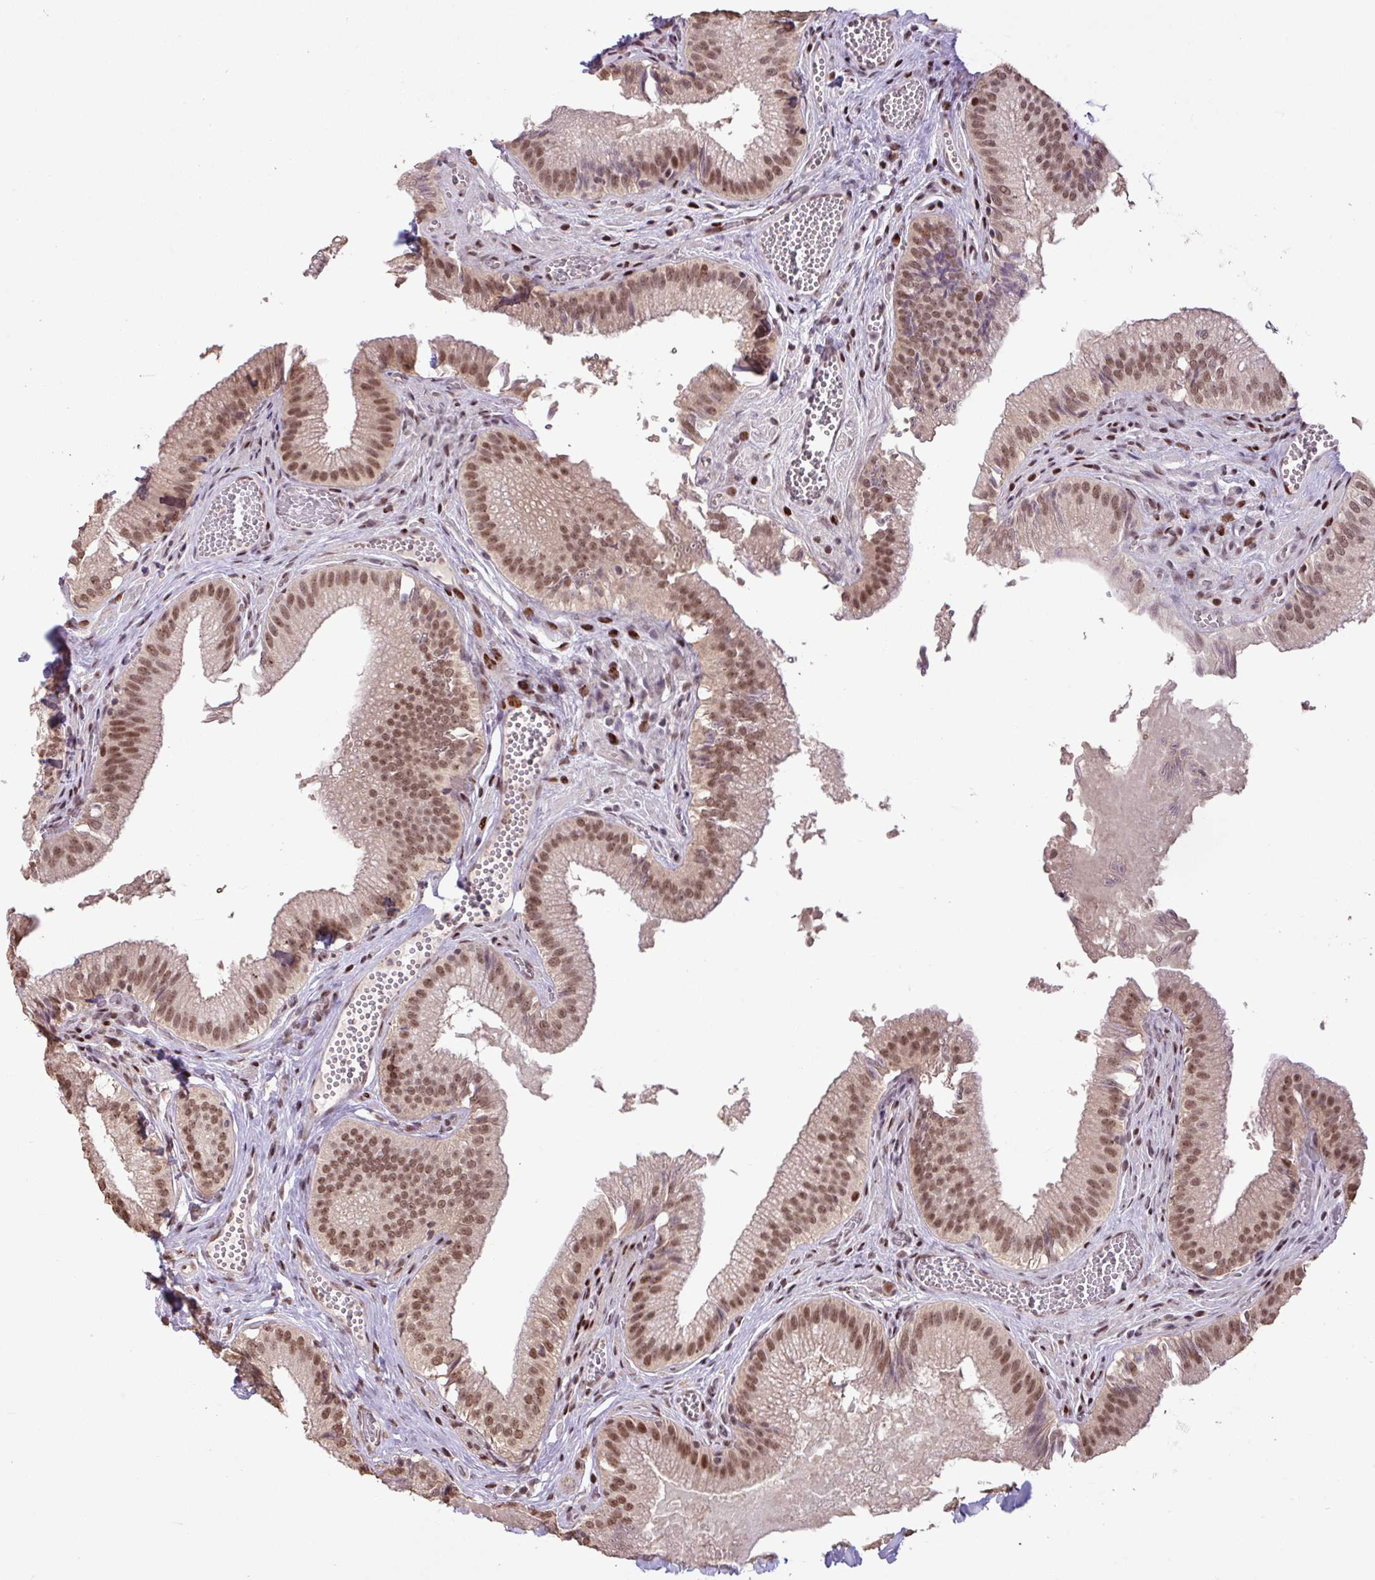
{"staining": {"intensity": "moderate", "quantity": ">75%", "location": "nuclear"}, "tissue": "gallbladder", "cell_type": "Glandular cells", "image_type": "normal", "snomed": [{"axis": "morphology", "description": "Normal tissue, NOS"}, {"axis": "topography", "description": "Gallbladder"}, {"axis": "topography", "description": "Peripheral nerve tissue"}], "caption": "Protein expression analysis of unremarkable gallbladder exhibits moderate nuclear staining in approximately >75% of glandular cells. The staining is performed using DAB (3,3'-diaminobenzidine) brown chromogen to label protein expression. The nuclei are counter-stained blue using hematoxylin.", "gene": "ZNF709", "patient": {"sex": "male", "age": 17}}